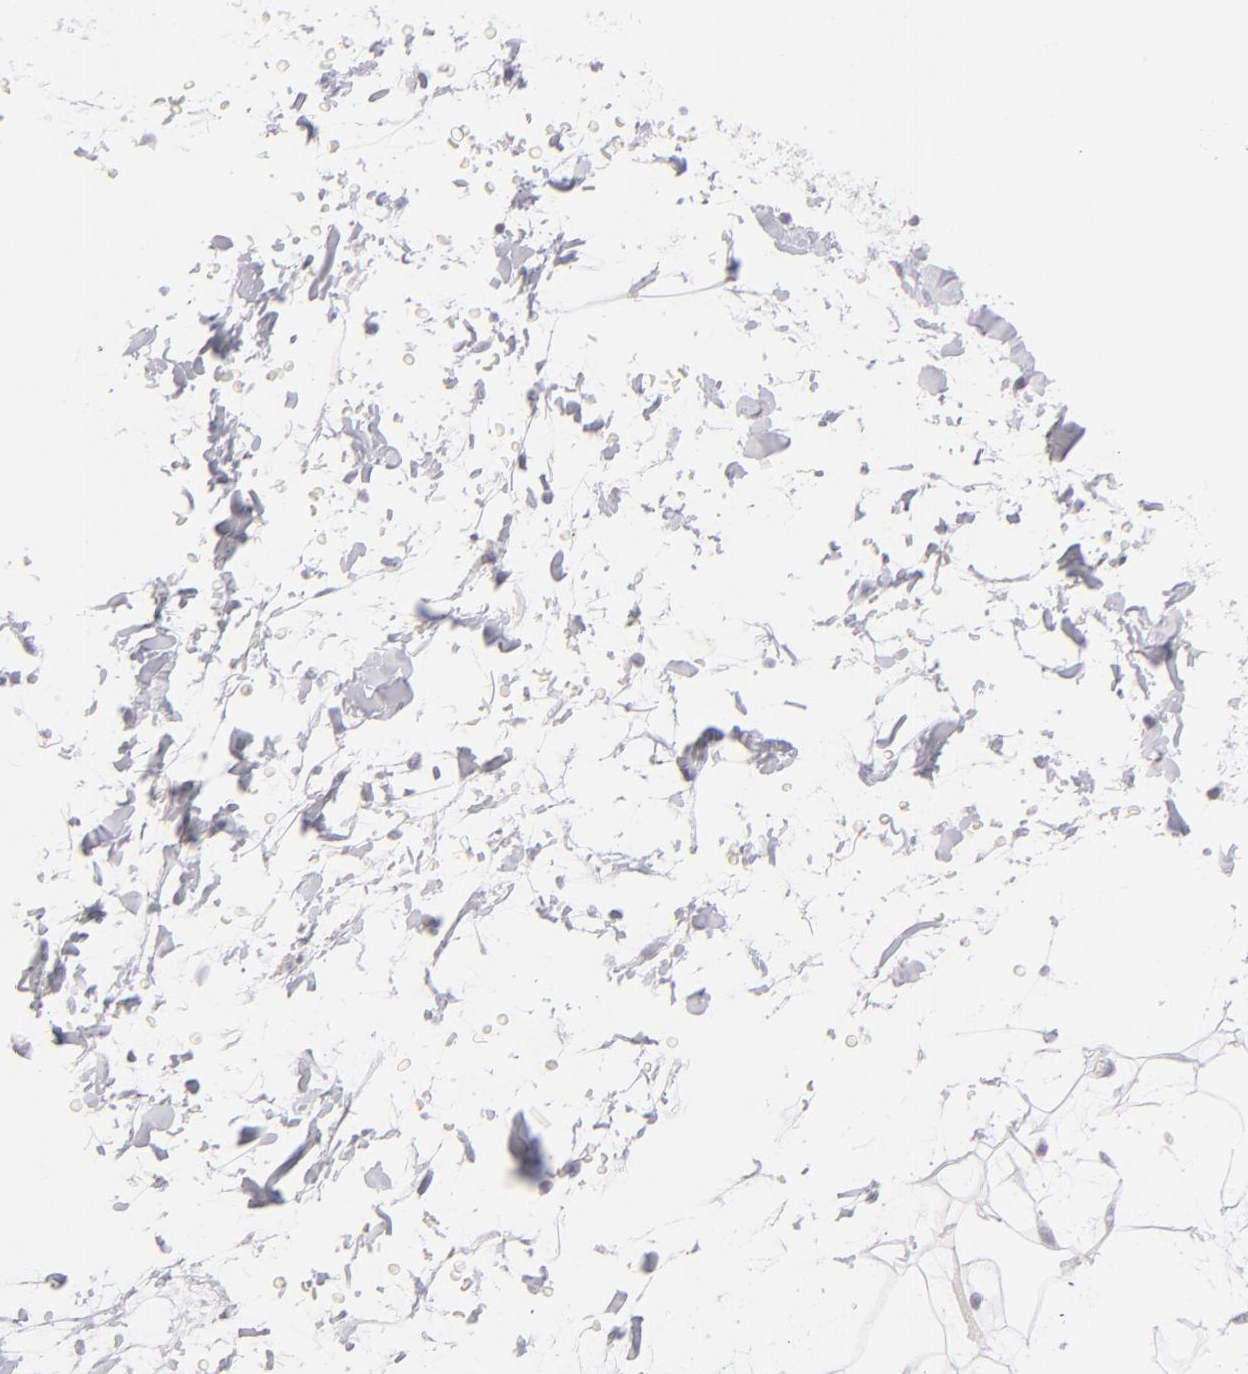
{"staining": {"intensity": "negative", "quantity": "none", "location": "none"}, "tissue": "adipose tissue", "cell_type": "Adipocytes", "image_type": "normal", "snomed": [{"axis": "morphology", "description": "Normal tissue, NOS"}, {"axis": "topography", "description": "Soft tissue"}], "caption": "Adipose tissue was stained to show a protein in brown. There is no significant positivity in adipocytes. (Stains: DAB (3,3'-diaminobenzidine) immunohistochemistry (IHC) with hematoxylin counter stain, Microscopy: brightfield microscopy at high magnification).", "gene": "CD7", "patient": {"sex": "male", "age": 72}}